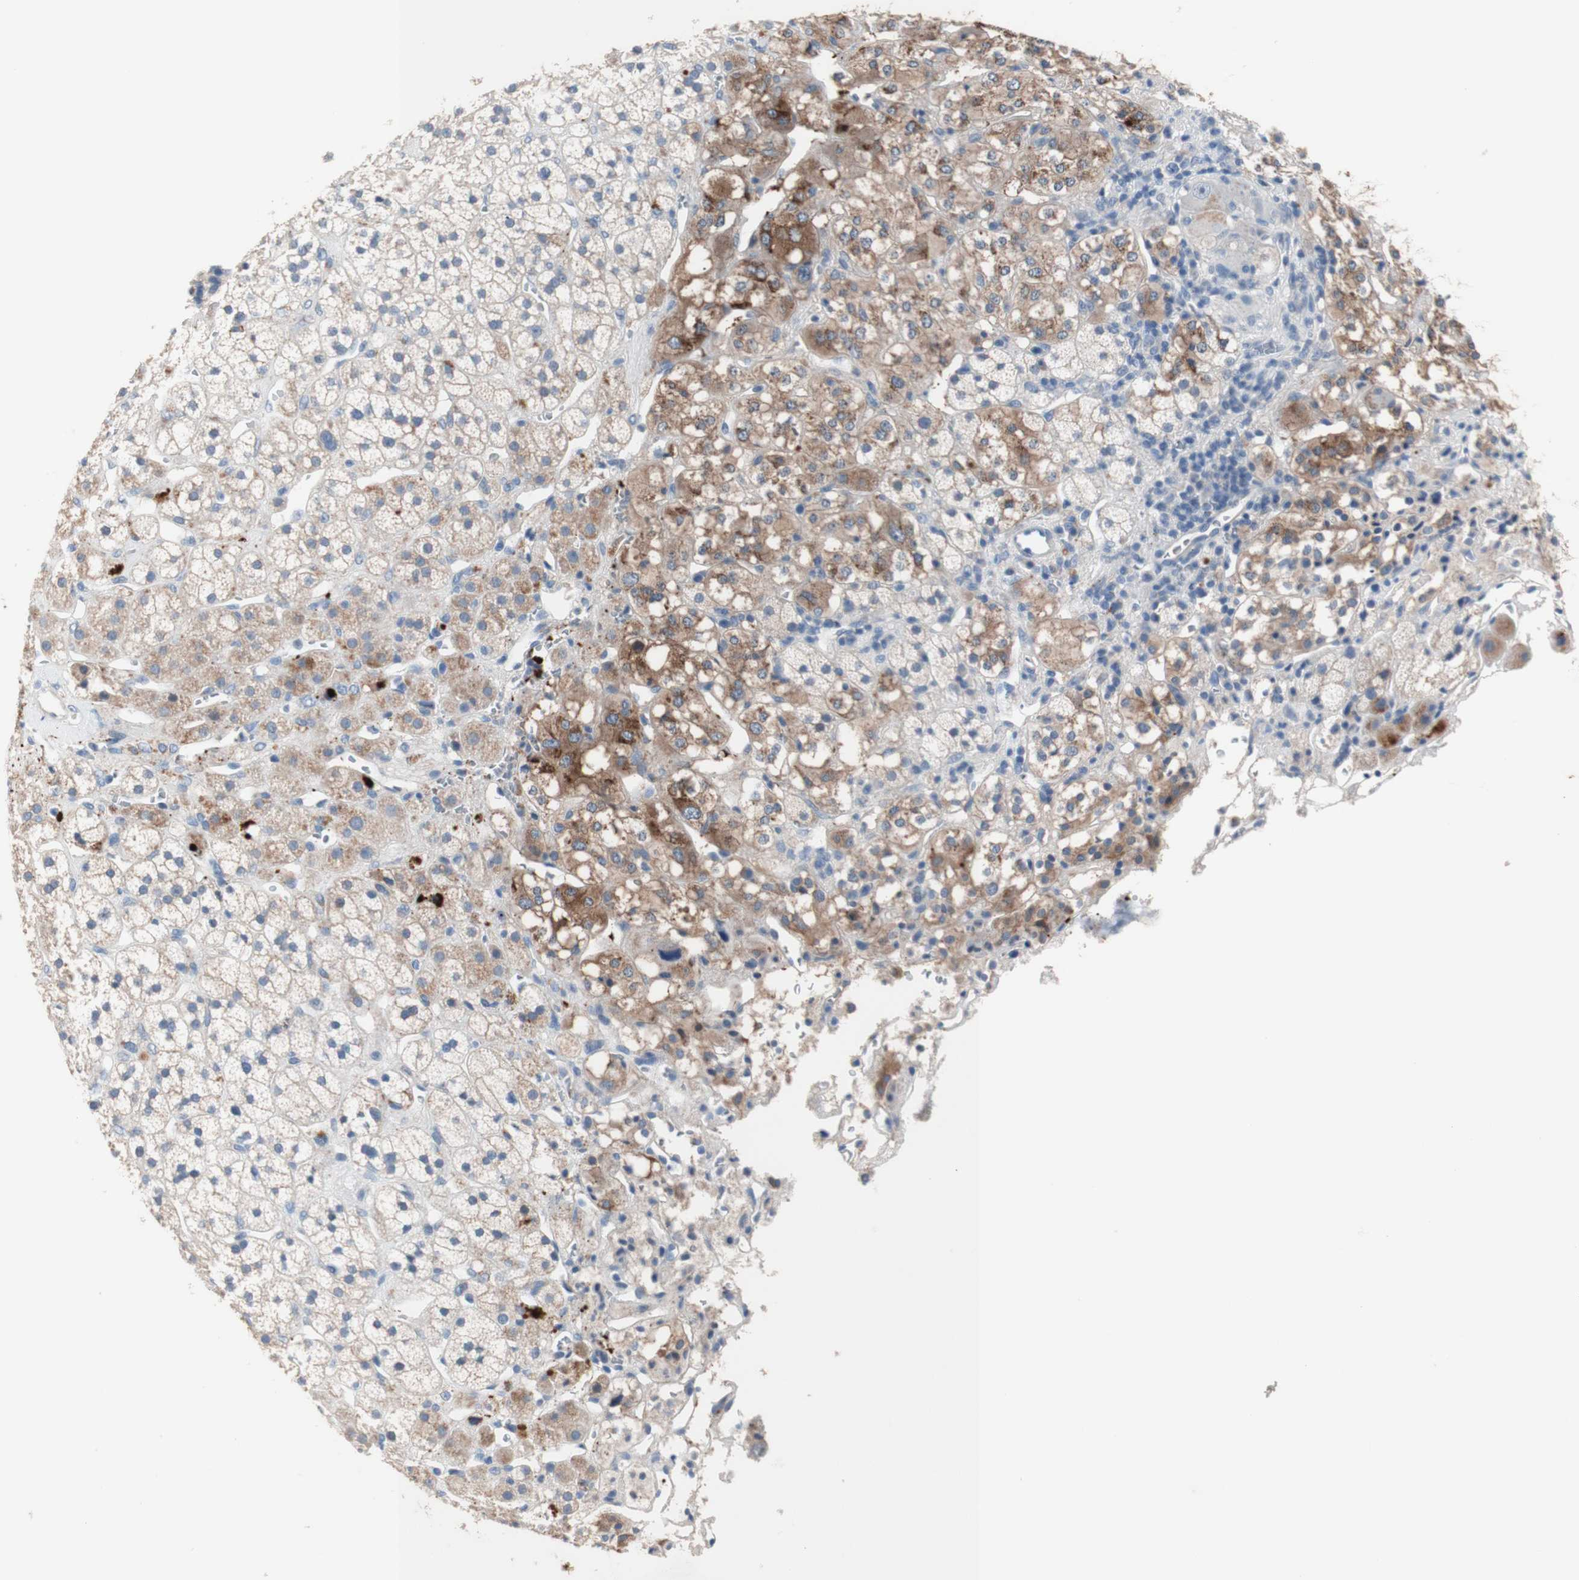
{"staining": {"intensity": "moderate", "quantity": "25%-75%", "location": "cytoplasmic/membranous"}, "tissue": "adrenal gland", "cell_type": "Glandular cells", "image_type": "normal", "snomed": [{"axis": "morphology", "description": "Normal tissue, NOS"}, {"axis": "topography", "description": "Adrenal gland"}], "caption": "An IHC micrograph of benign tissue is shown. Protein staining in brown highlights moderate cytoplasmic/membranous positivity in adrenal gland within glandular cells.", "gene": "CDON", "patient": {"sex": "male", "age": 56}}